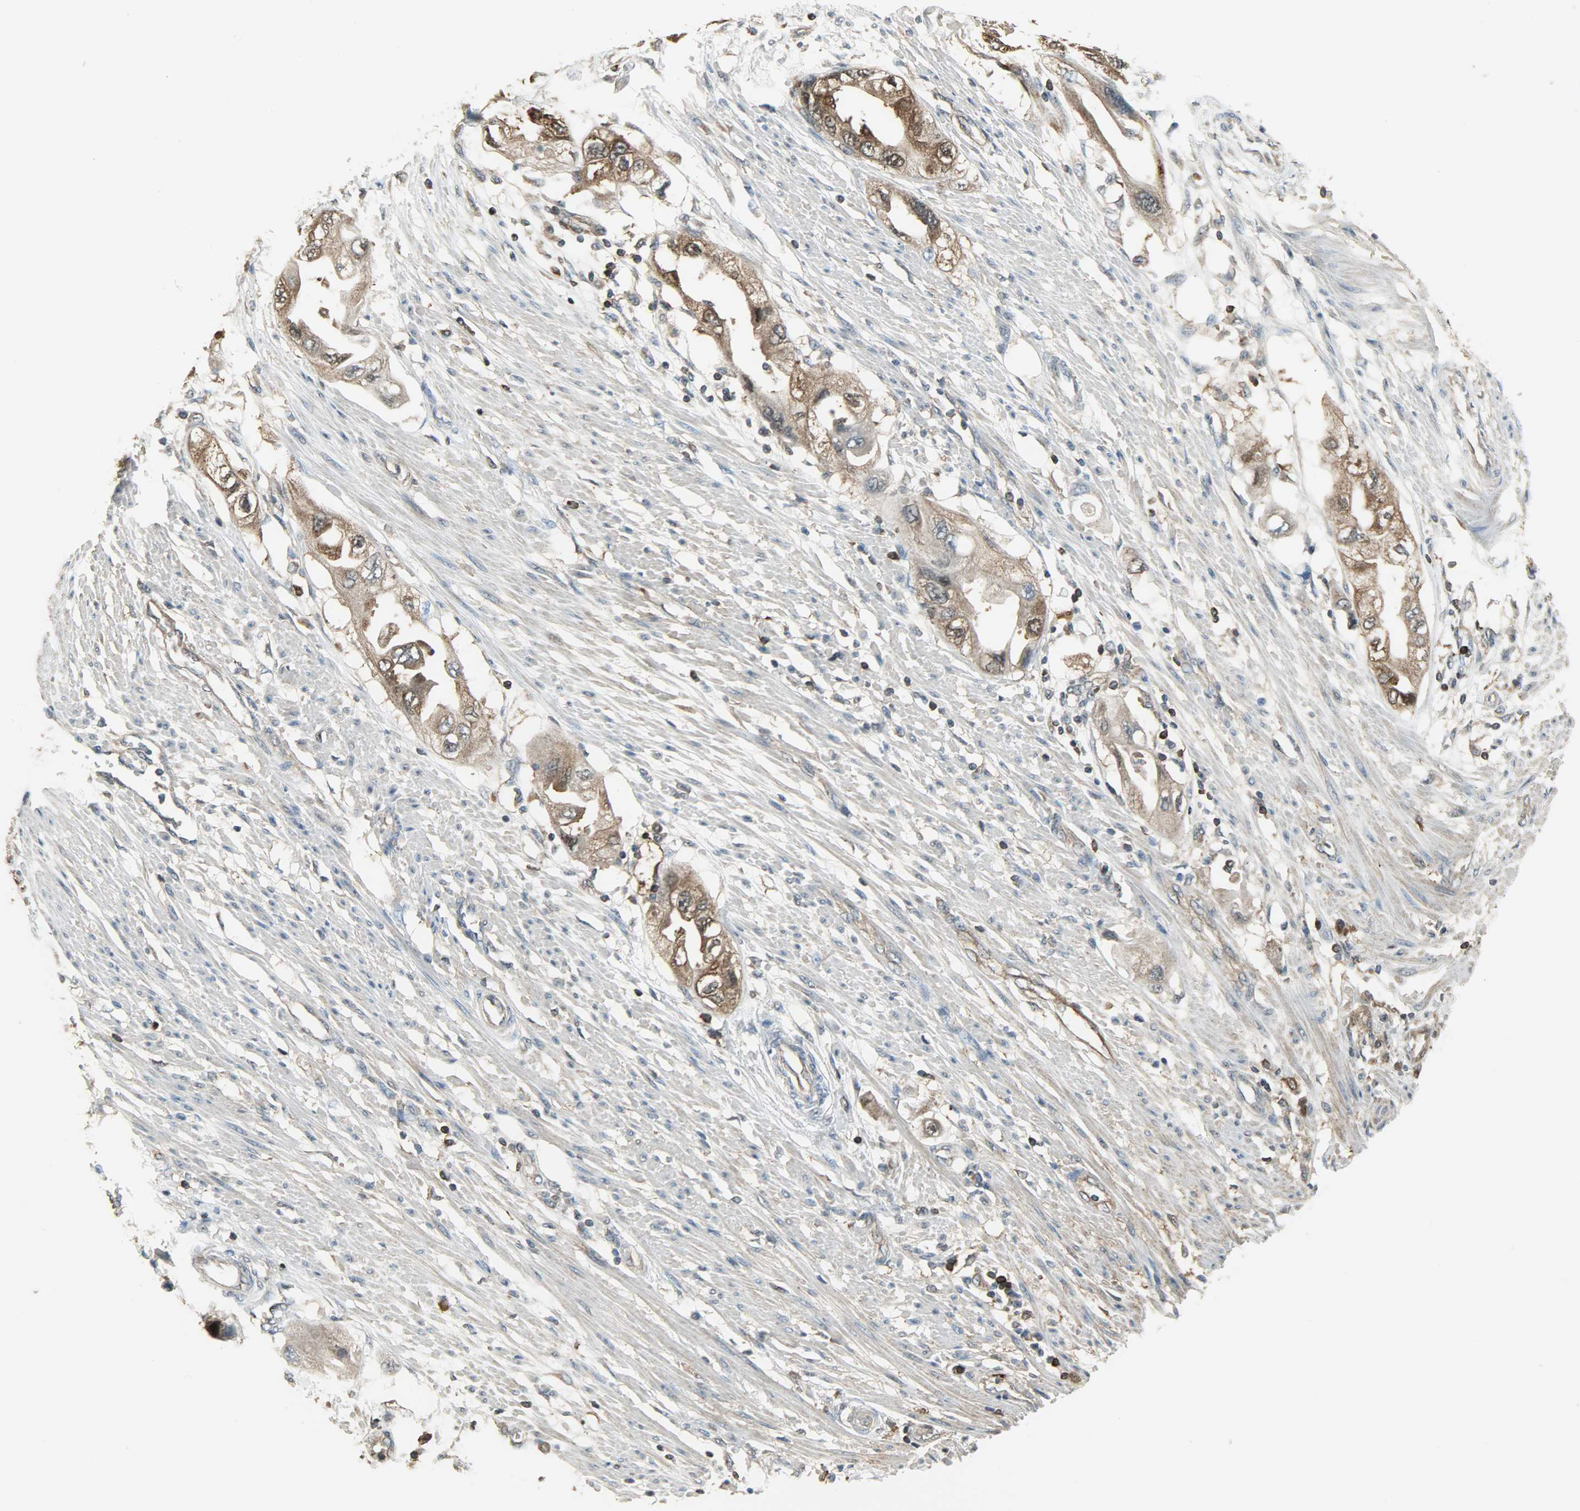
{"staining": {"intensity": "strong", "quantity": ">75%", "location": "cytoplasmic/membranous,nuclear"}, "tissue": "endometrial cancer", "cell_type": "Tumor cells", "image_type": "cancer", "snomed": [{"axis": "morphology", "description": "Adenocarcinoma, NOS"}, {"axis": "topography", "description": "Endometrium"}], "caption": "Immunohistochemistry (IHC) of endometrial cancer shows high levels of strong cytoplasmic/membranous and nuclear expression in approximately >75% of tumor cells.", "gene": "LDHB", "patient": {"sex": "female", "age": 67}}